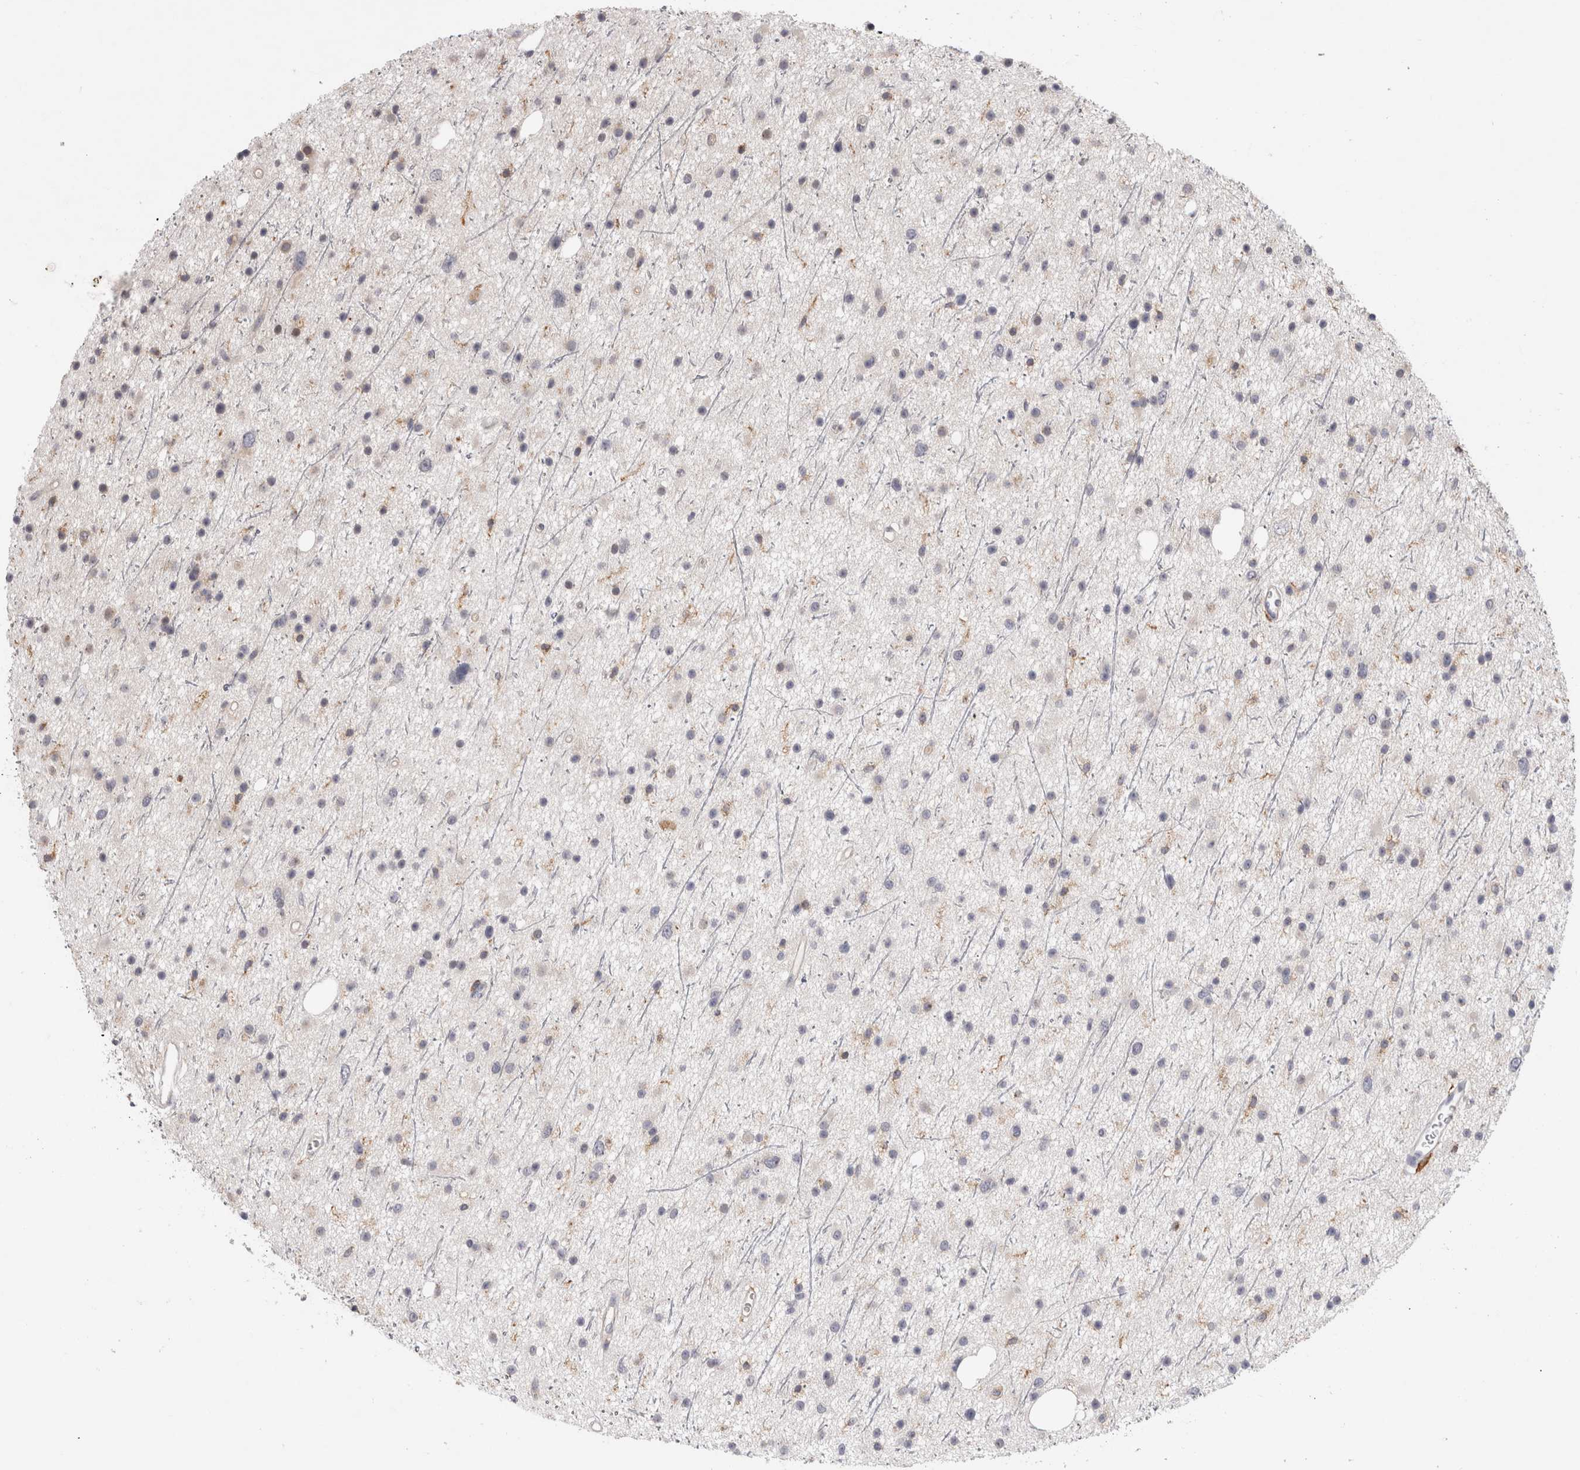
{"staining": {"intensity": "negative", "quantity": "none", "location": "none"}, "tissue": "glioma", "cell_type": "Tumor cells", "image_type": "cancer", "snomed": [{"axis": "morphology", "description": "Glioma, malignant, Low grade"}, {"axis": "topography", "description": "Cerebral cortex"}], "caption": "Micrograph shows no protein positivity in tumor cells of malignant glioma (low-grade) tissue.", "gene": "VSIG4", "patient": {"sex": "female", "age": 39}}